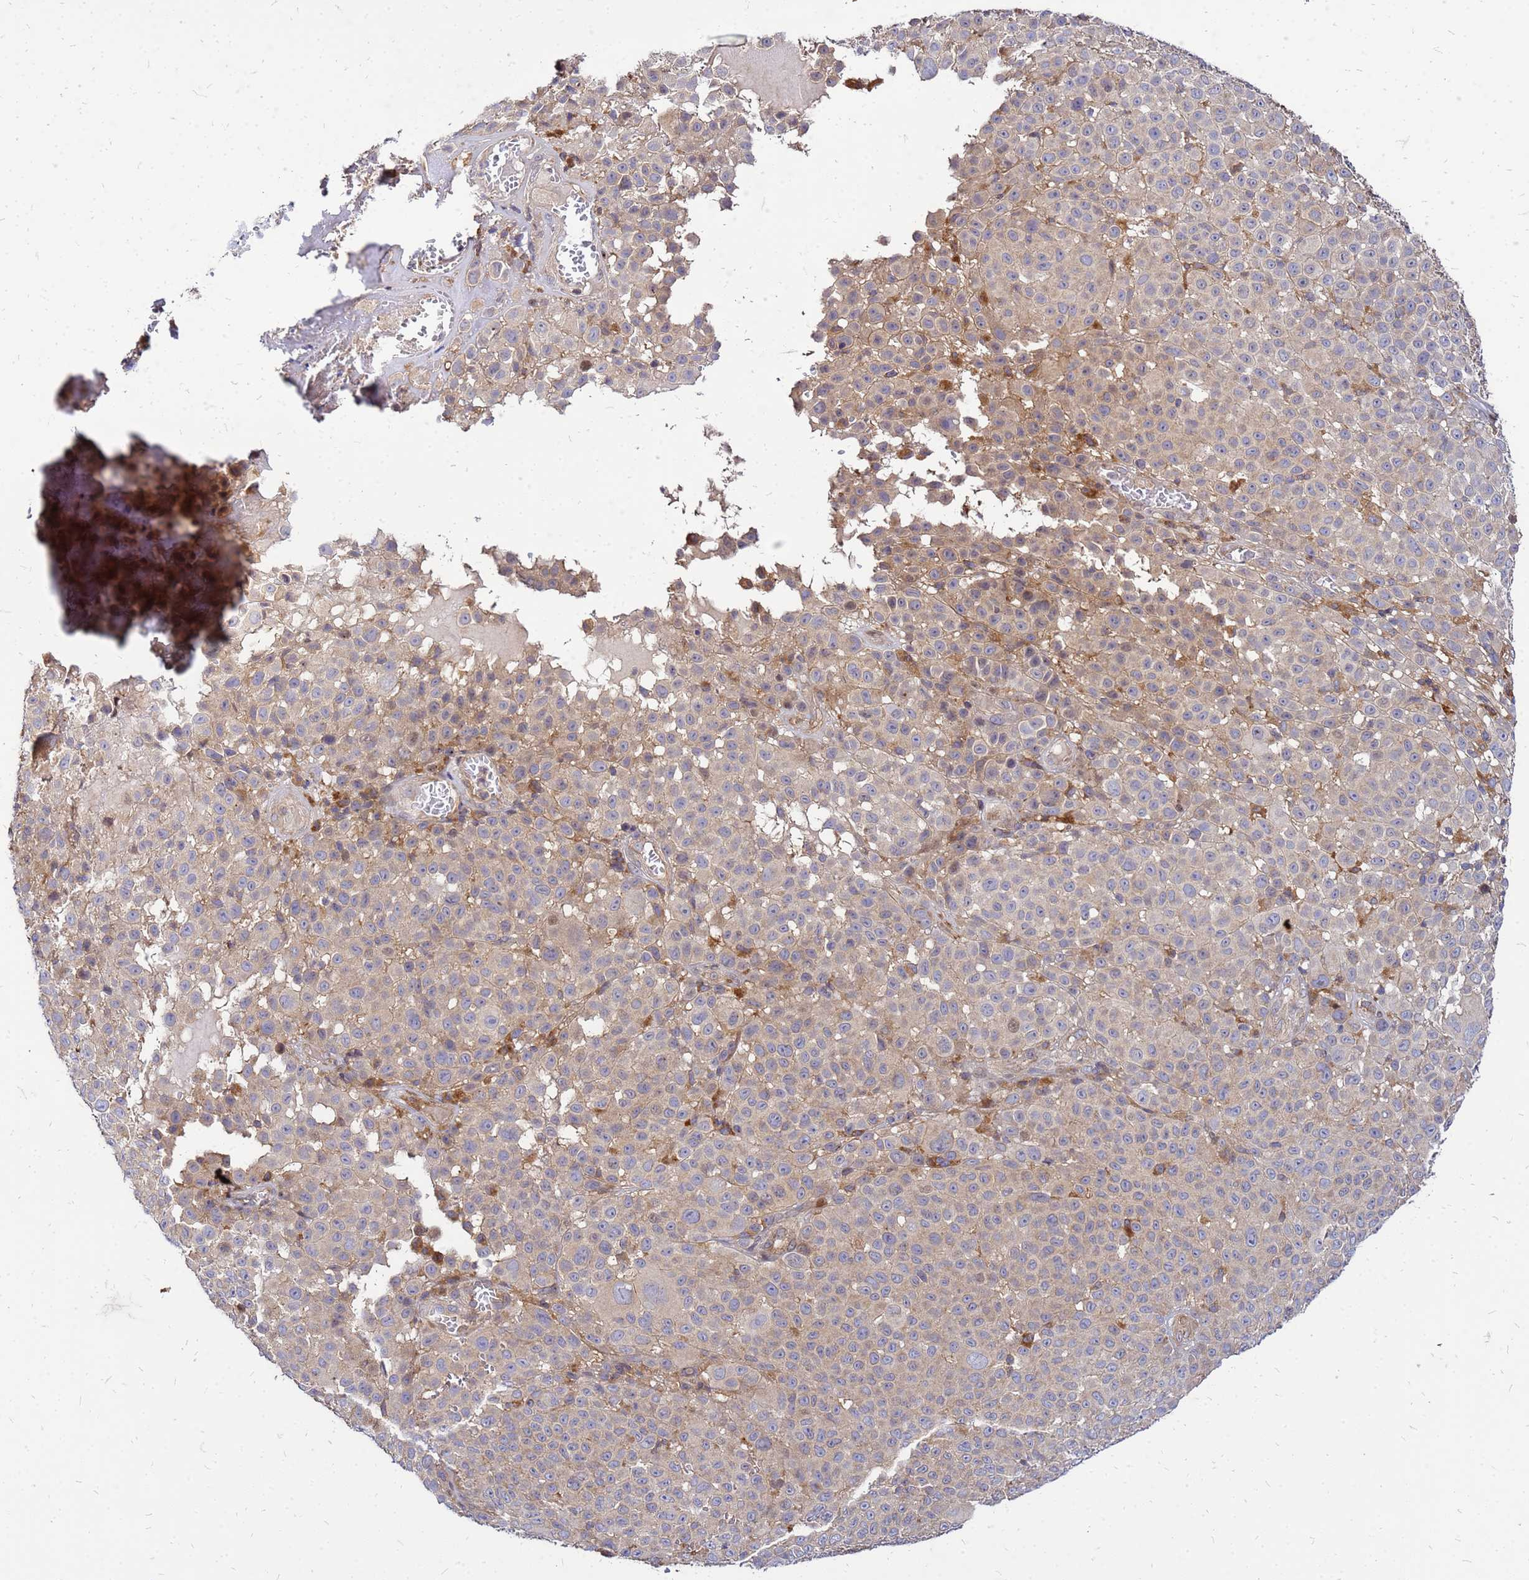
{"staining": {"intensity": "weak", "quantity": "25%-75%", "location": "cytoplasmic/membranous"}, "tissue": "melanoma", "cell_type": "Tumor cells", "image_type": "cancer", "snomed": [{"axis": "morphology", "description": "Malignant melanoma, NOS"}, {"axis": "topography", "description": "Skin"}], "caption": "Malignant melanoma stained with a protein marker demonstrates weak staining in tumor cells.", "gene": "CYBC1", "patient": {"sex": "female", "age": 94}}